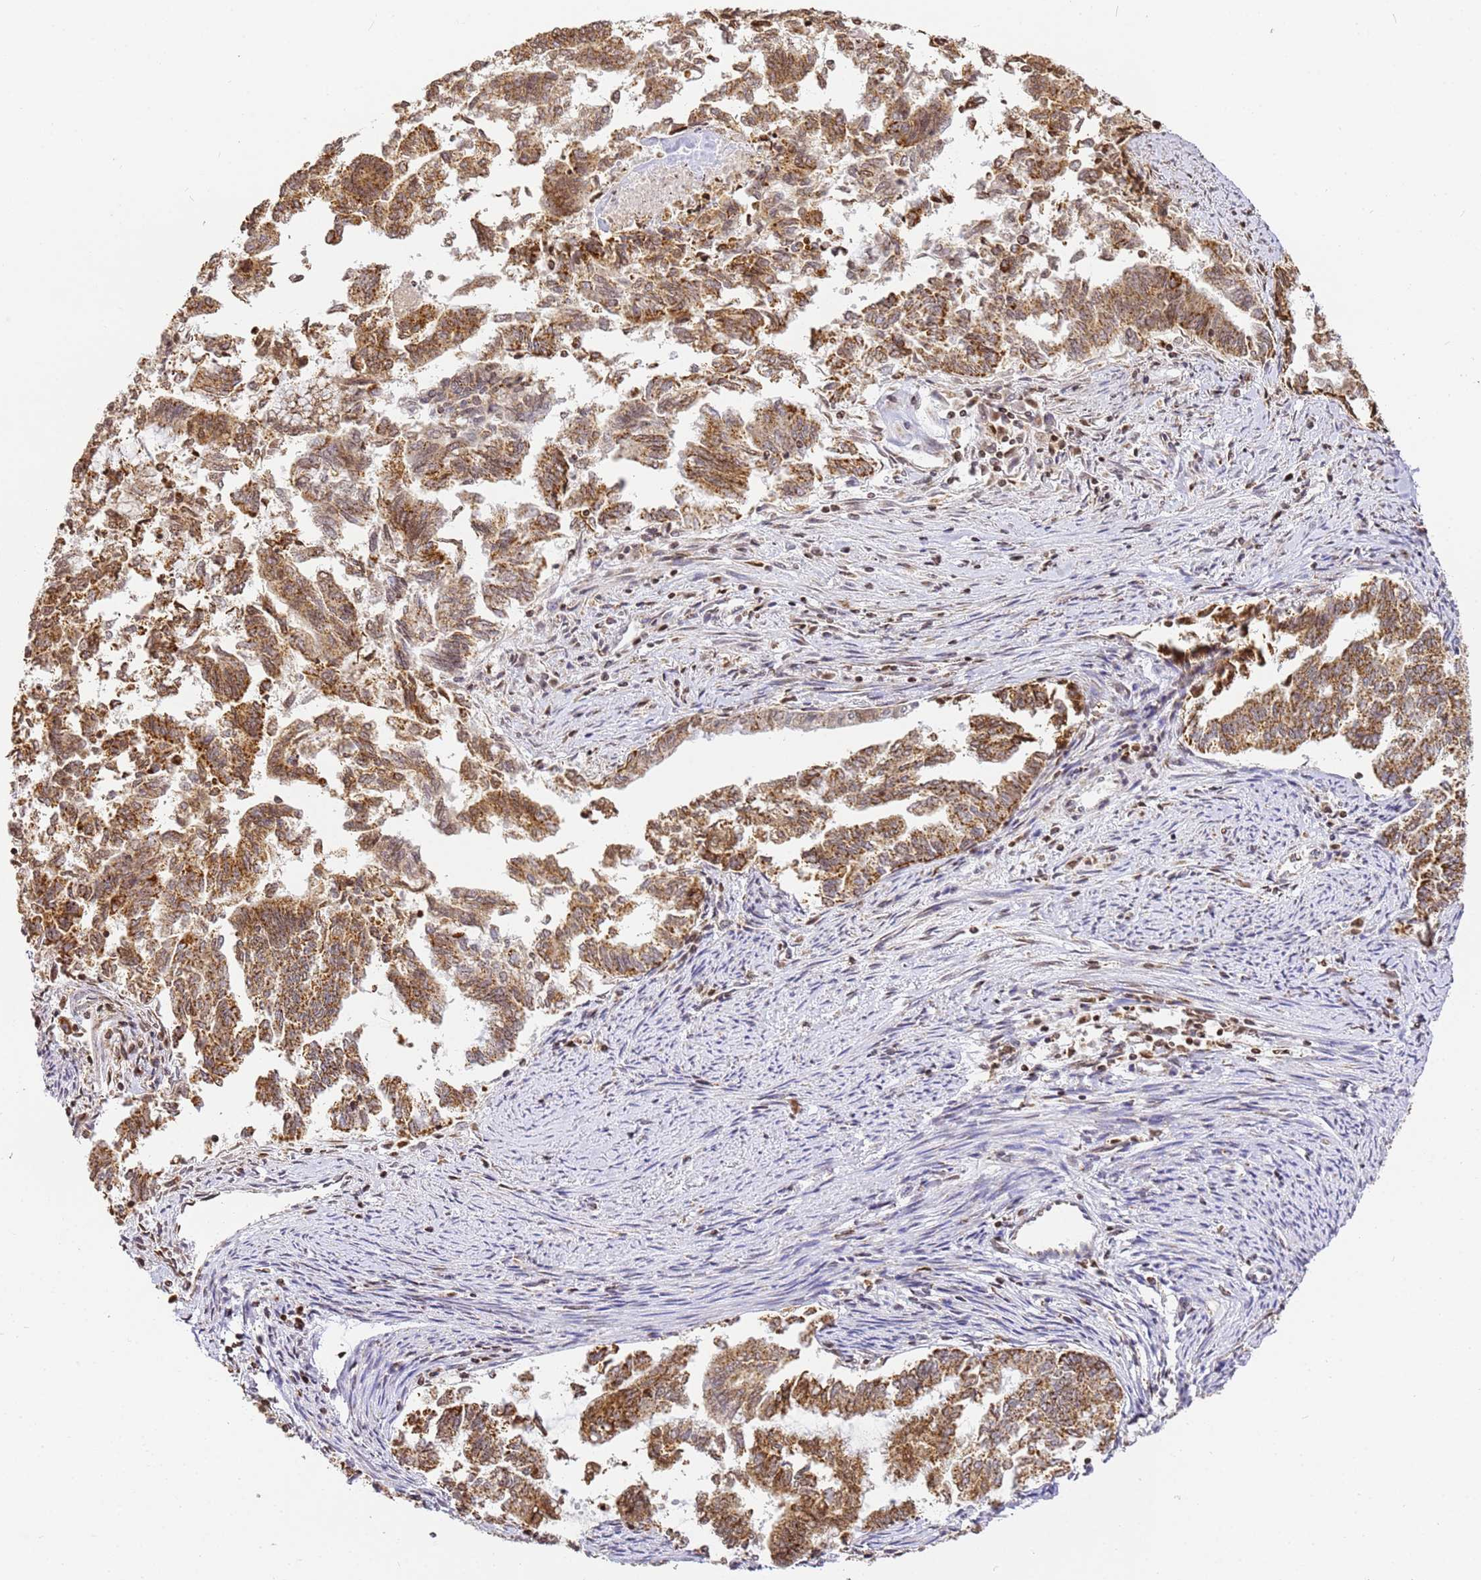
{"staining": {"intensity": "moderate", "quantity": ">75%", "location": "cytoplasmic/membranous"}, "tissue": "endometrial cancer", "cell_type": "Tumor cells", "image_type": "cancer", "snomed": [{"axis": "morphology", "description": "Adenocarcinoma, NOS"}, {"axis": "topography", "description": "Endometrium"}], "caption": "Moderate cytoplasmic/membranous expression for a protein is appreciated in about >75% of tumor cells of endometrial cancer using IHC.", "gene": "HSPE1", "patient": {"sex": "female", "age": 79}}